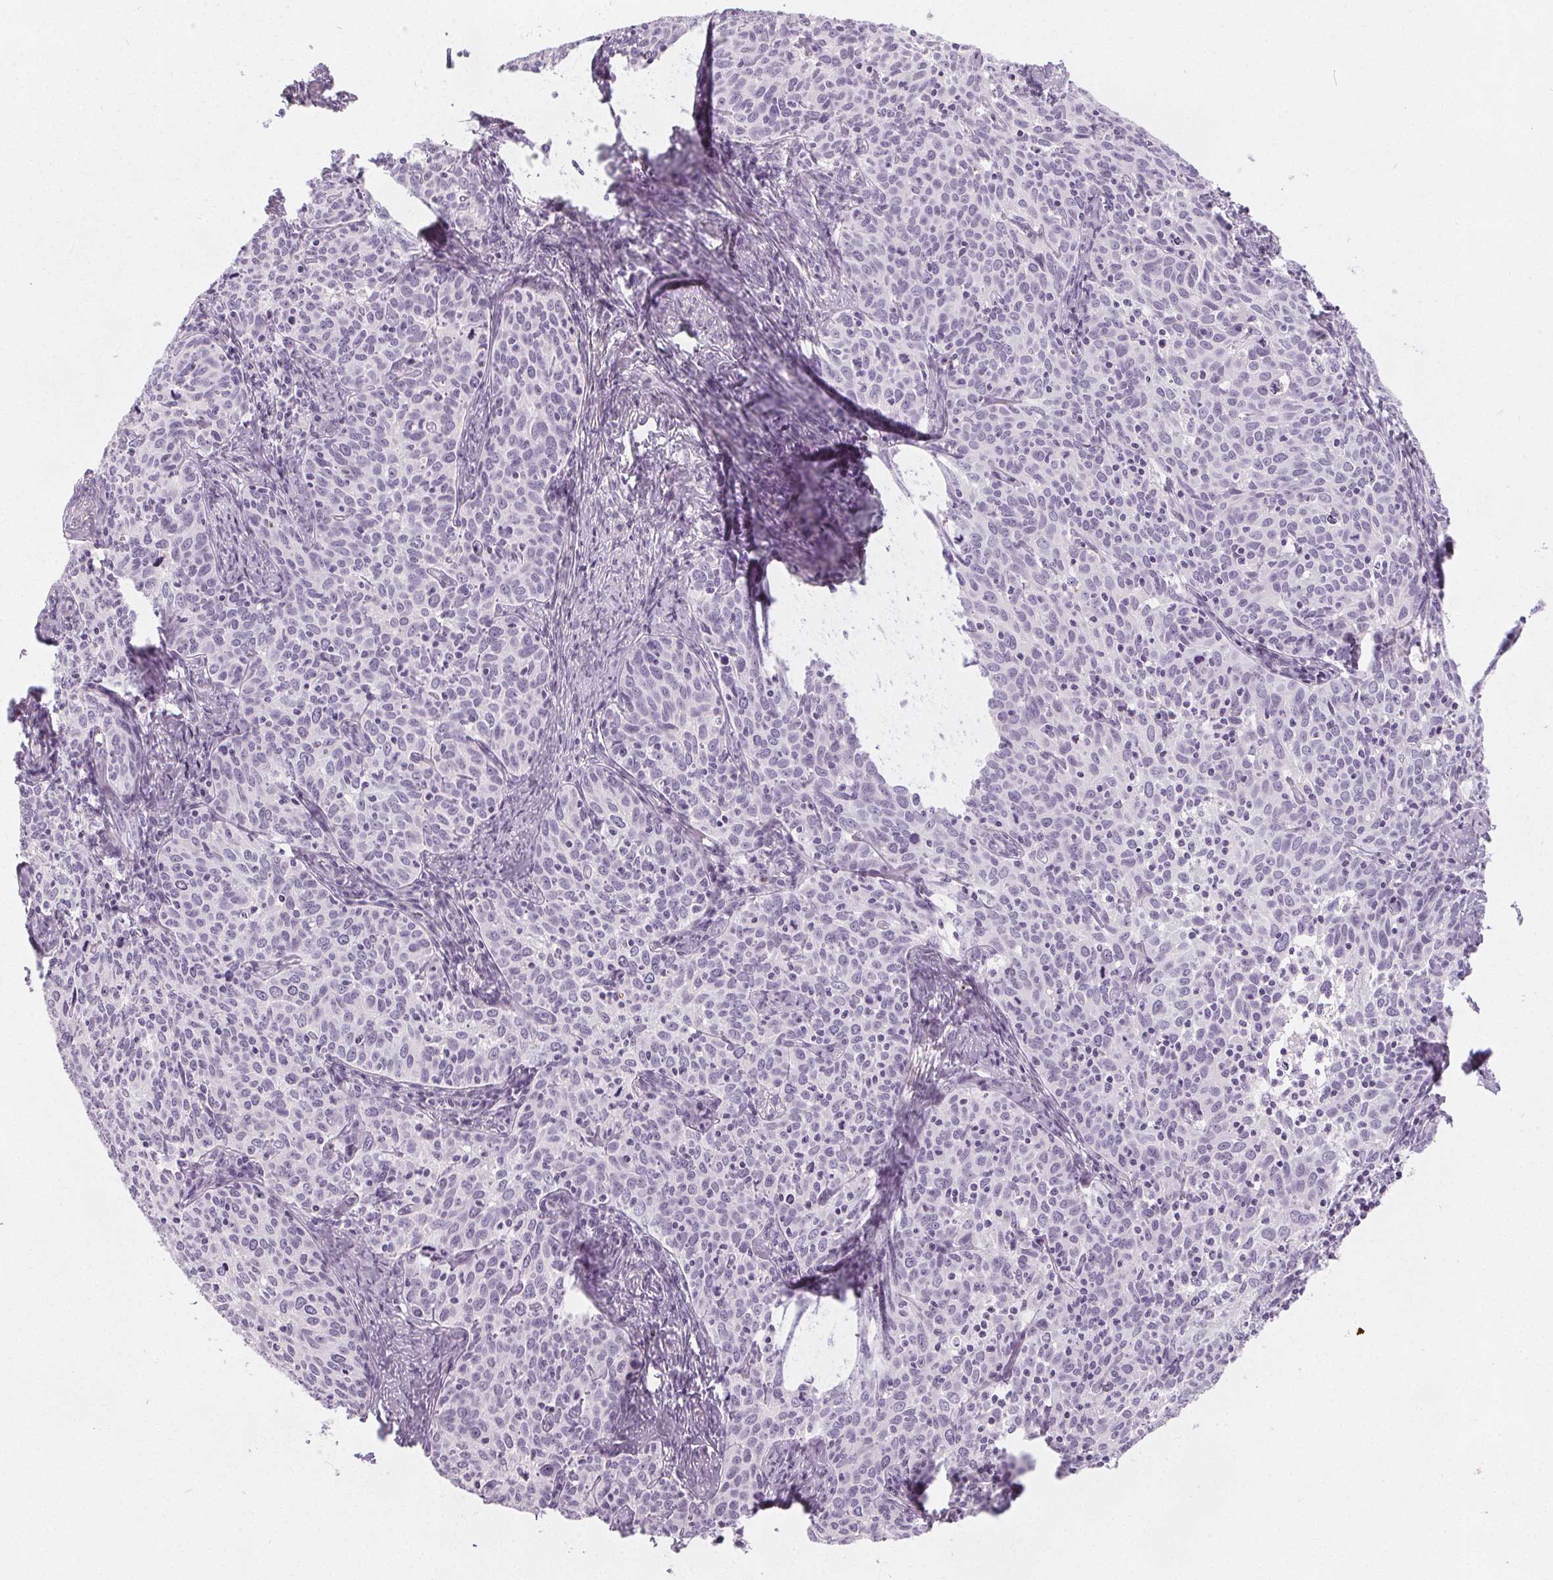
{"staining": {"intensity": "negative", "quantity": "none", "location": "none"}, "tissue": "cervical cancer", "cell_type": "Tumor cells", "image_type": "cancer", "snomed": [{"axis": "morphology", "description": "Squamous cell carcinoma, NOS"}, {"axis": "topography", "description": "Cervix"}], "caption": "Human cervical cancer (squamous cell carcinoma) stained for a protein using IHC shows no positivity in tumor cells.", "gene": "SLC5A12", "patient": {"sex": "female", "age": 62}}